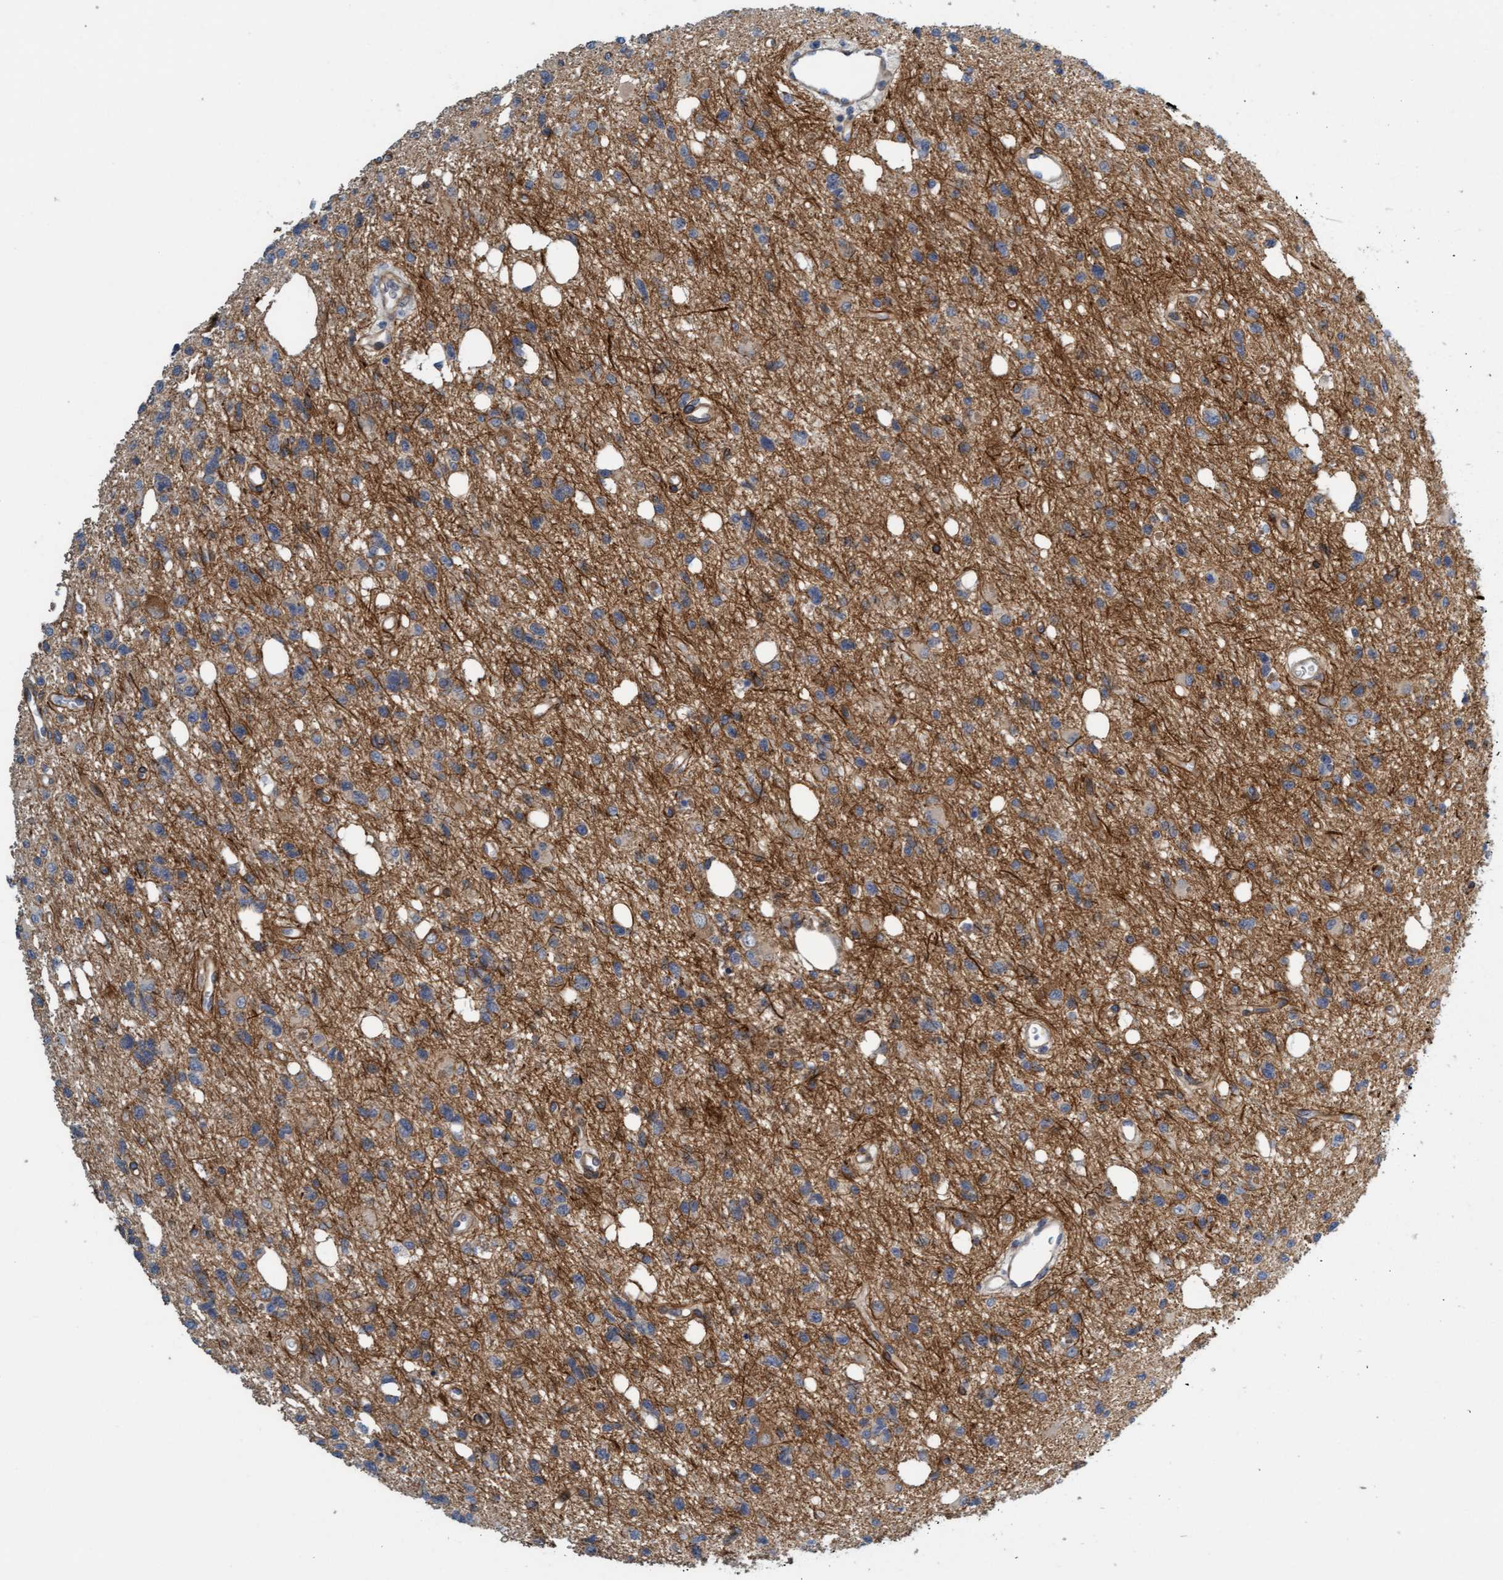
{"staining": {"intensity": "weak", "quantity": ">75%", "location": "cytoplasmic/membranous"}, "tissue": "glioma", "cell_type": "Tumor cells", "image_type": "cancer", "snomed": [{"axis": "morphology", "description": "Glioma, malignant, High grade"}, {"axis": "topography", "description": "Brain"}], "caption": "Glioma tissue shows weak cytoplasmic/membranous positivity in approximately >75% of tumor cells", "gene": "TSTD2", "patient": {"sex": "female", "age": 62}}